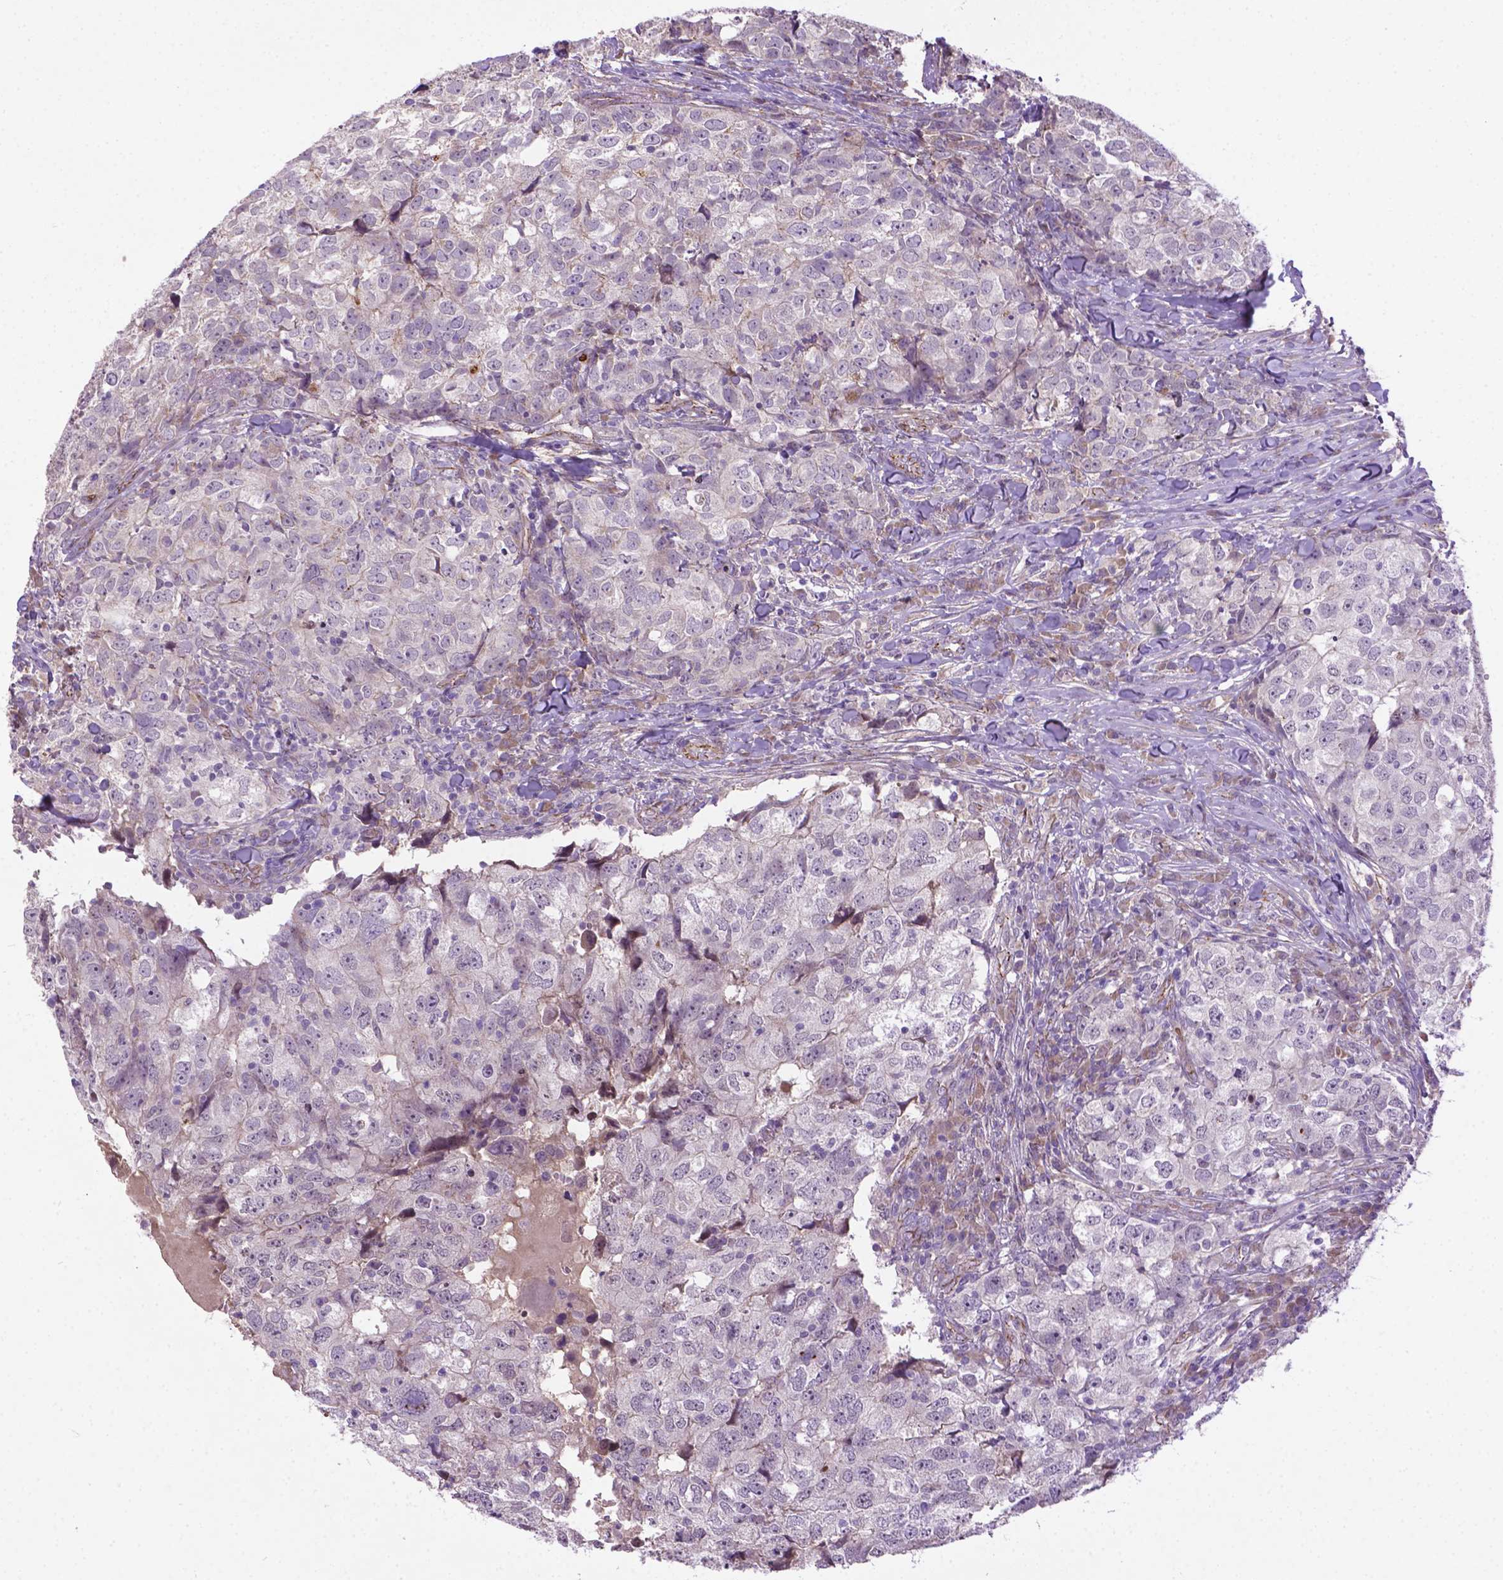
{"staining": {"intensity": "negative", "quantity": "none", "location": "none"}, "tissue": "breast cancer", "cell_type": "Tumor cells", "image_type": "cancer", "snomed": [{"axis": "morphology", "description": "Duct carcinoma"}, {"axis": "topography", "description": "Breast"}], "caption": "A high-resolution histopathology image shows immunohistochemistry (IHC) staining of breast infiltrating ductal carcinoma, which shows no significant expression in tumor cells.", "gene": "CCER2", "patient": {"sex": "female", "age": 30}}